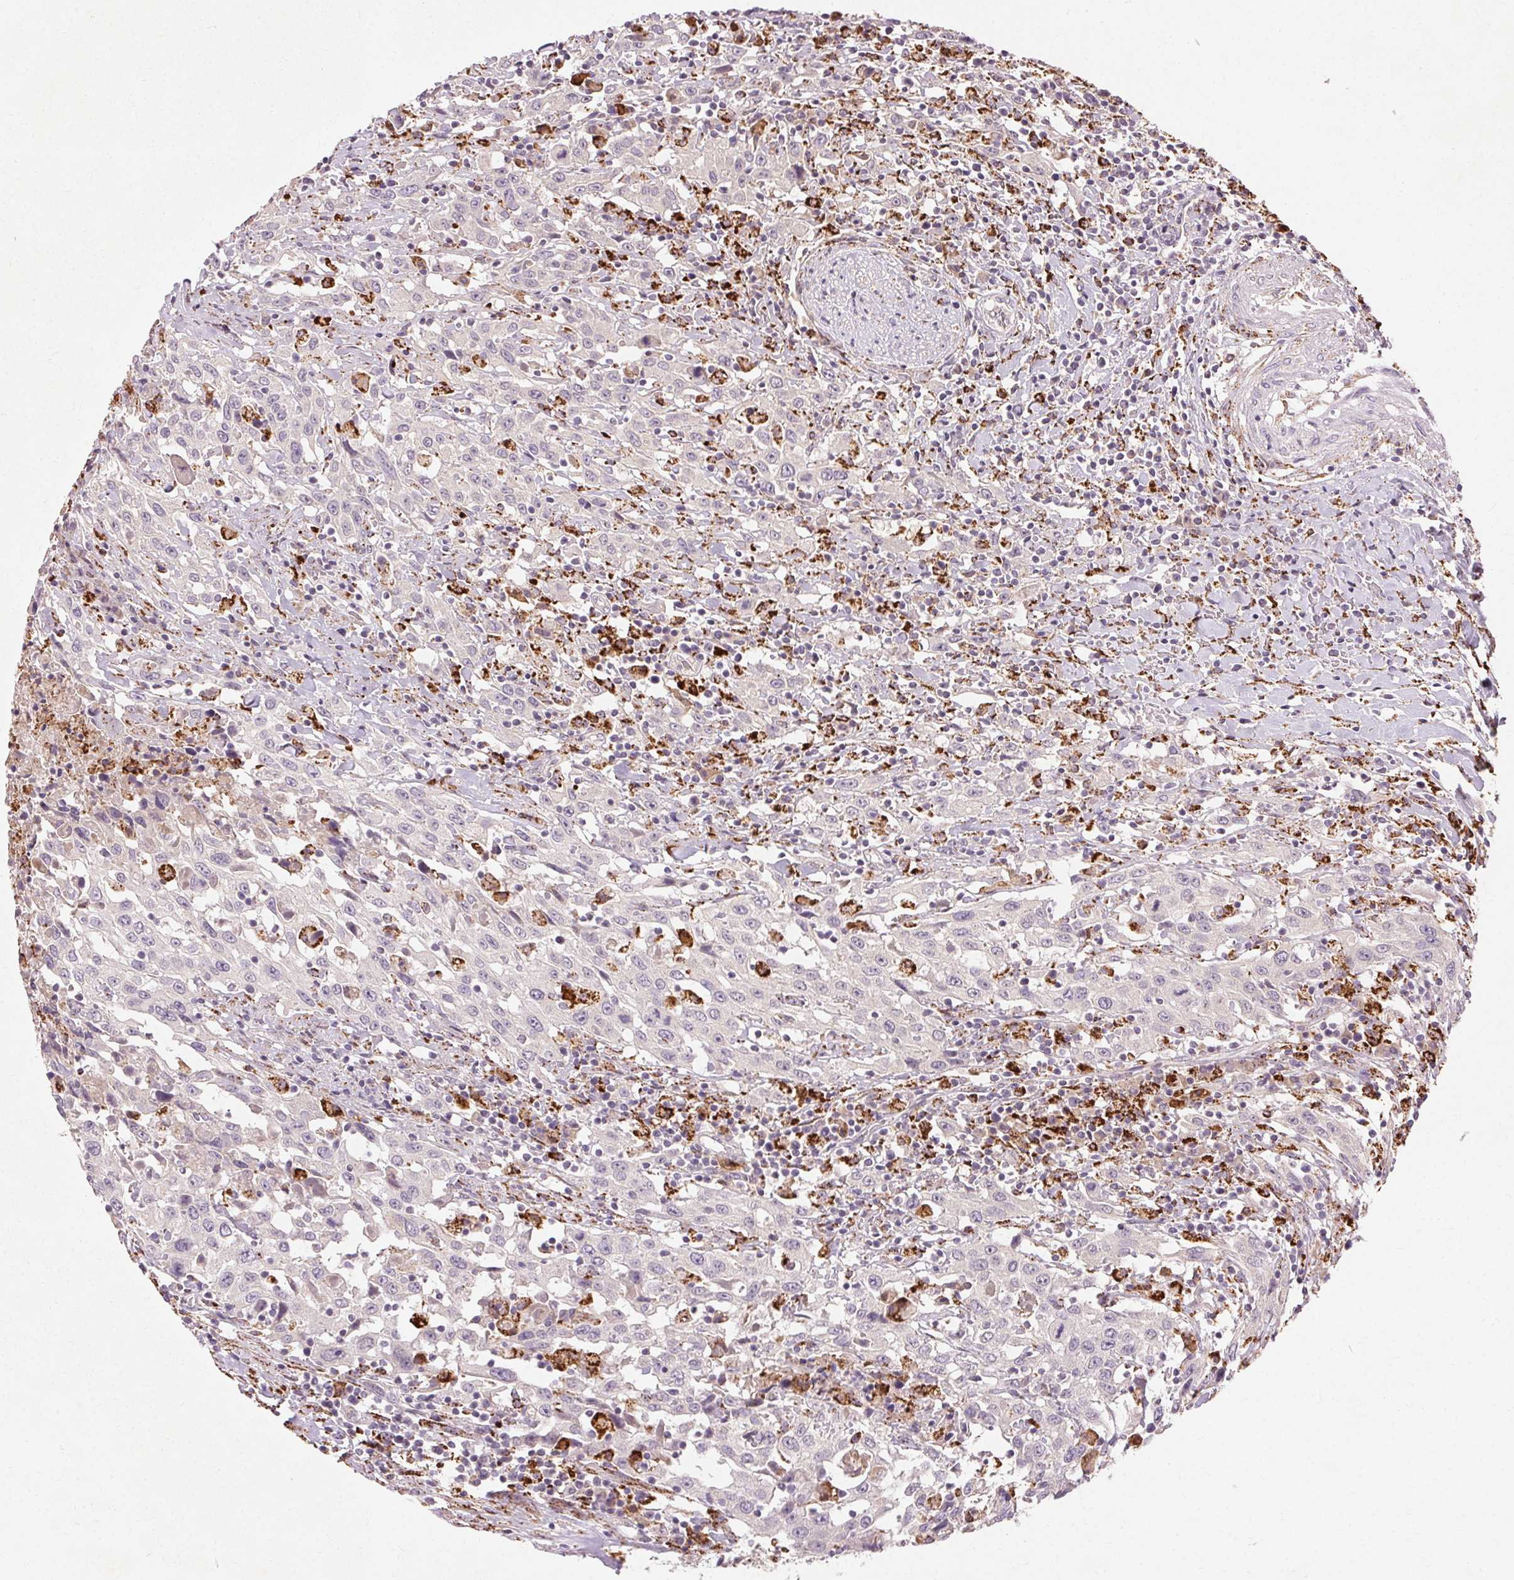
{"staining": {"intensity": "negative", "quantity": "none", "location": "none"}, "tissue": "urothelial cancer", "cell_type": "Tumor cells", "image_type": "cancer", "snomed": [{"axis": "morphology", "description": "Urothelial carcinoma, High grade"}, {"axis": "topography", "description": "Urinary bladder"}], "caption": "Protein analysis of urothelial cancer demonstrates no significant staining in tumor cells.", "gene": "REP15", "patient": {"sex": "male", "age": 61}}